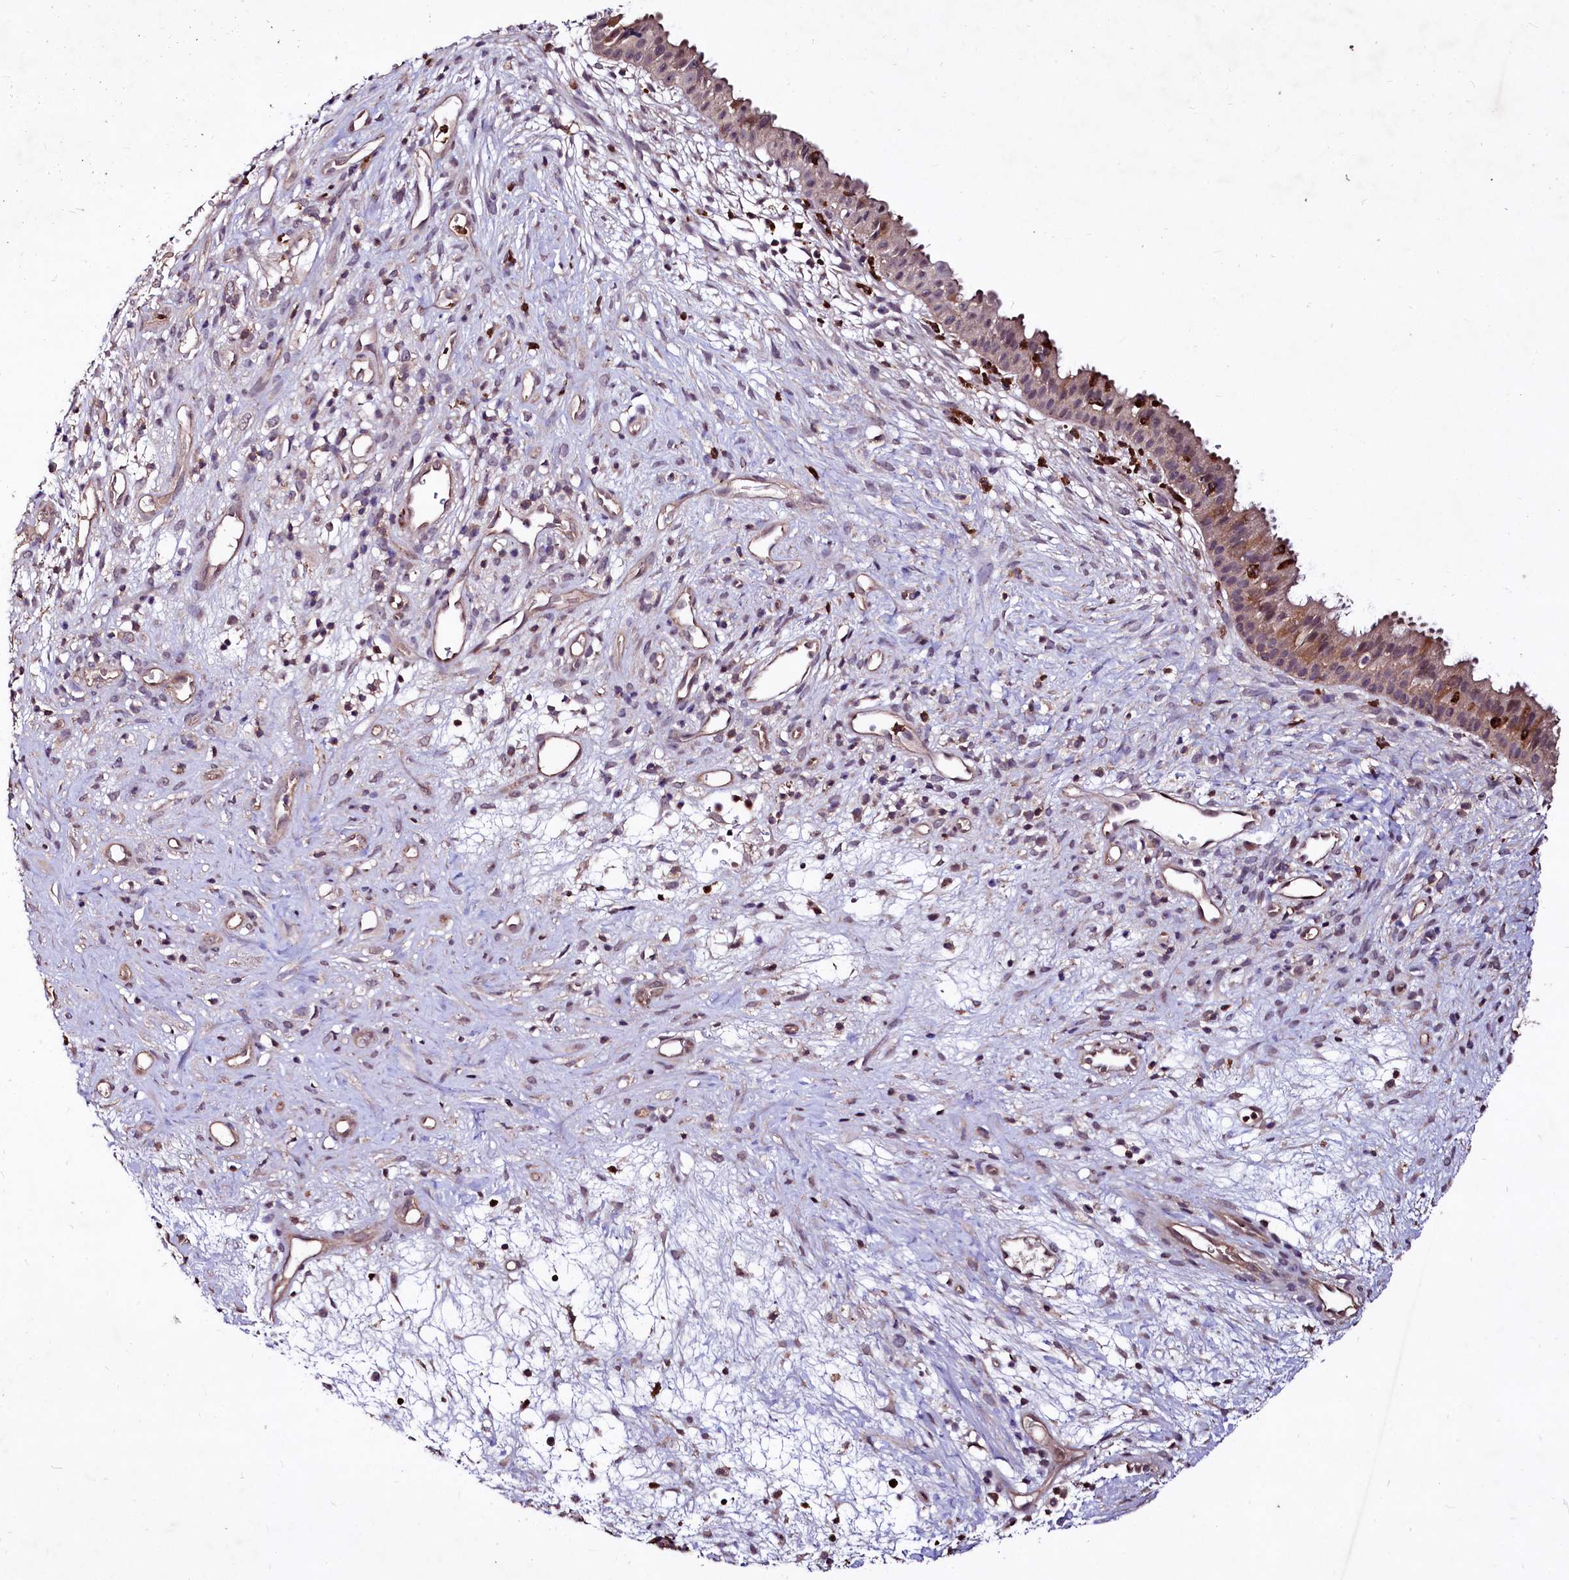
{"staining": {"intensity": "moderate", "quantity": "<25%", "location": "cytoplasmic/membranous"}, "tissue": "nasopharynx", "cell_type": "Respiratory epithelial cells", "image_type": "normal", "snomed": [{"axis": "morphology", "description": "Normal tissue, NOS"}, {"axis": "topography", "description": "Nasopharynx"}], "caption": "Protein expression analysis of normal nasopharynx displays moderate cytoplasmic/membranous expression in approximately <25% of respiratory epithelial cells.", "gene": "KLRB1", "patient": {"sex": "male", "age": 22}}